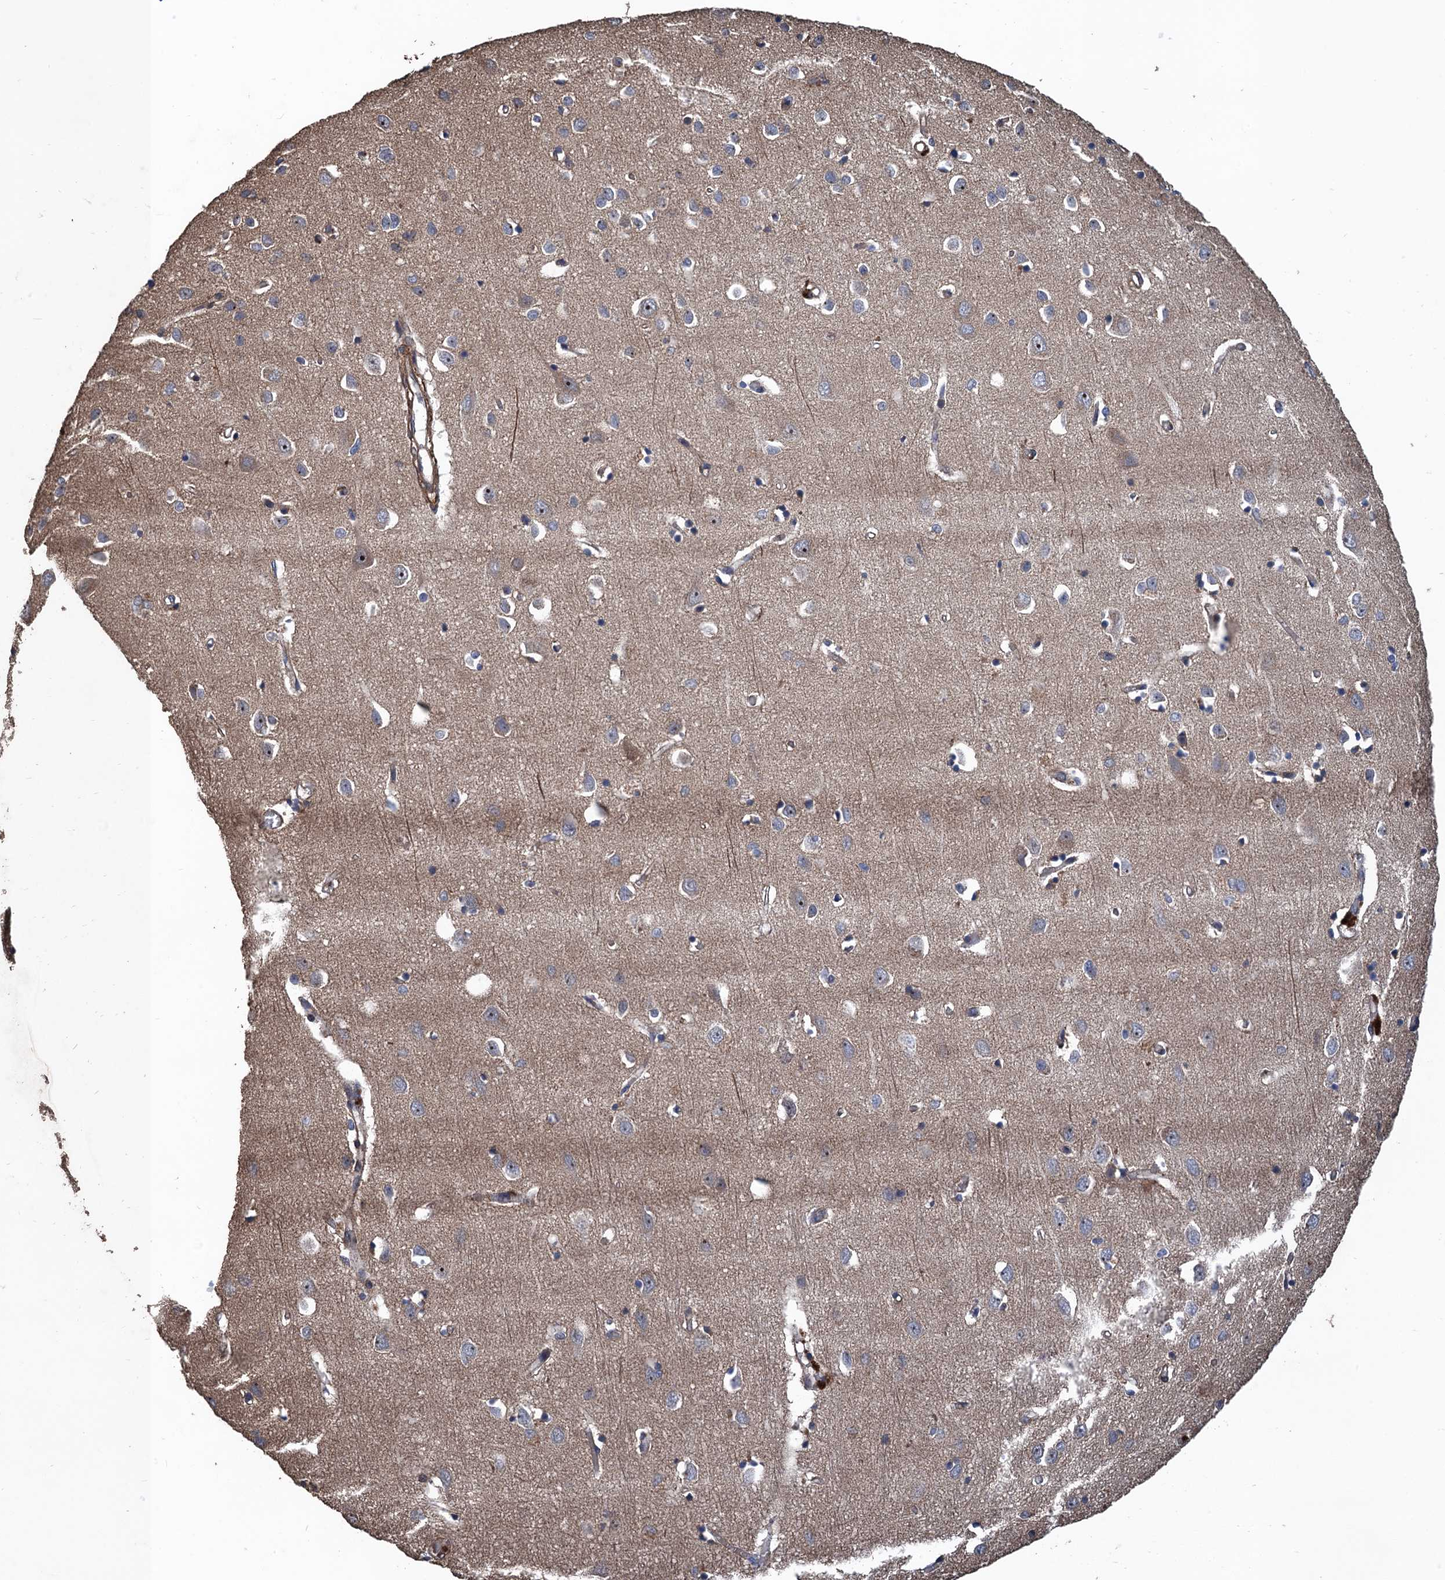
{"staining": {"intensity": "moderate", "quantity": ">75%", "location": "cytoplasmic/membranous"}, "tissue": "cerebral cortex", "cell_type": "Endothelial cells", "image_type": "normal", "snomed": [{"axis": "morphology", "description": "Normal tissue, NOS"}, {"axis": "topography", "description": "Cerebral cortex"}], "caption": "IHC (DAB (3,3'-diaminobenzidine)) staining of unremarkable human cerebral cortex shows moderate cytoplasmic/membranous protein expression in about >75% of endothelial cells. (Stains: DAB in brown, nuclei in blue, Microscopy: brightfield microscopy at high magnification).", "gene": "PPP4R1", "patient": {"sex": "female", "age": 64}}